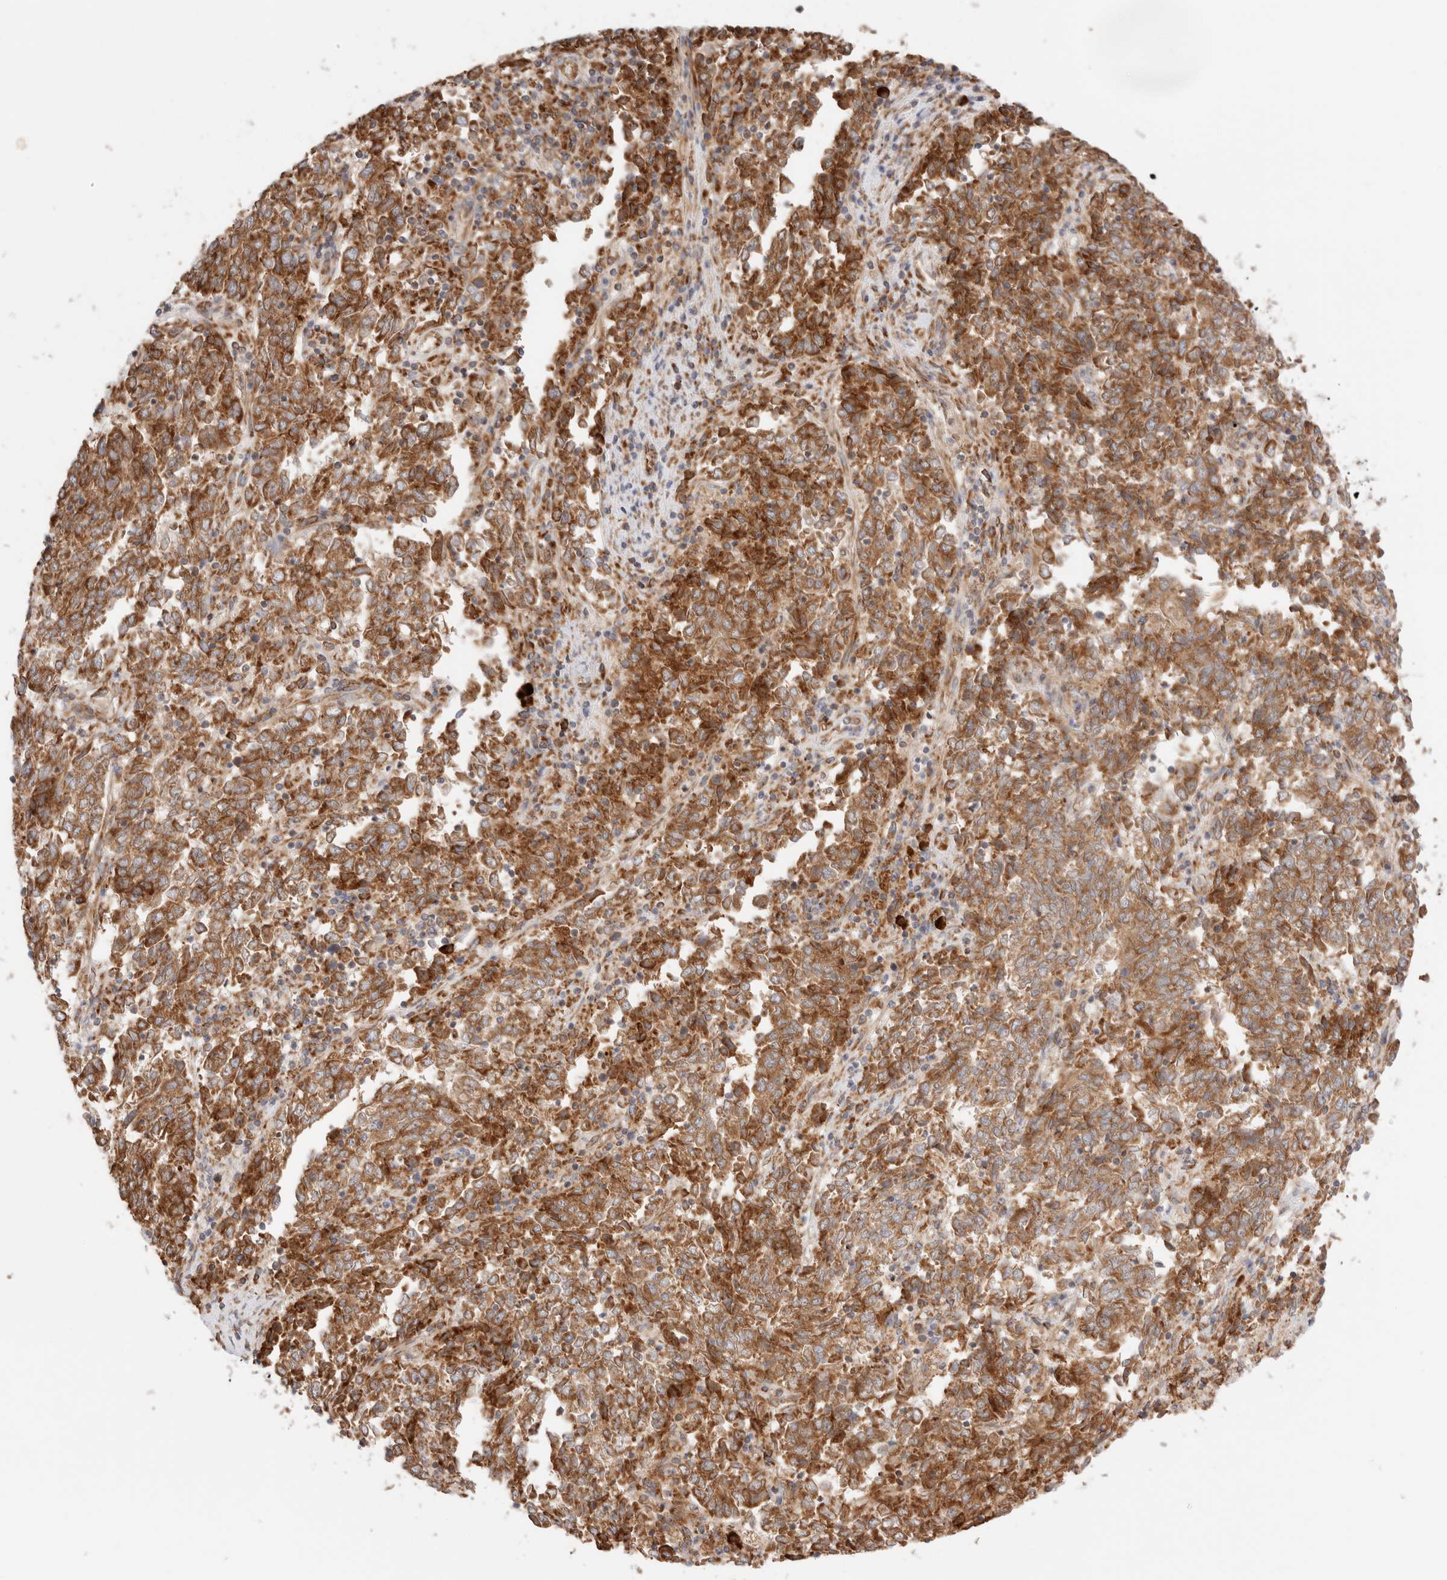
{"staining": {"intensity": "moderate", "quantity": ">75%", "location": "cytoplasmic/membranous"}, "tissue": "endometrial cancer", "cell_type": "Tumor cells", "image_type": "cancer", "snomed": [{"axis": "morphology", "description": "Adenocarcinoma, NOS"}, {"axis": "topography", "description": "Endometrium"}], "caption": "Endometrial cancer (adenocarcinoma) was stained to show a protein in brown. There is medium levels of moderate cytoplasmic/membranous staining in about >75% of tumor cells.", "gene": "UTS2B", "patient": {"sex": "female", "age": 80}}